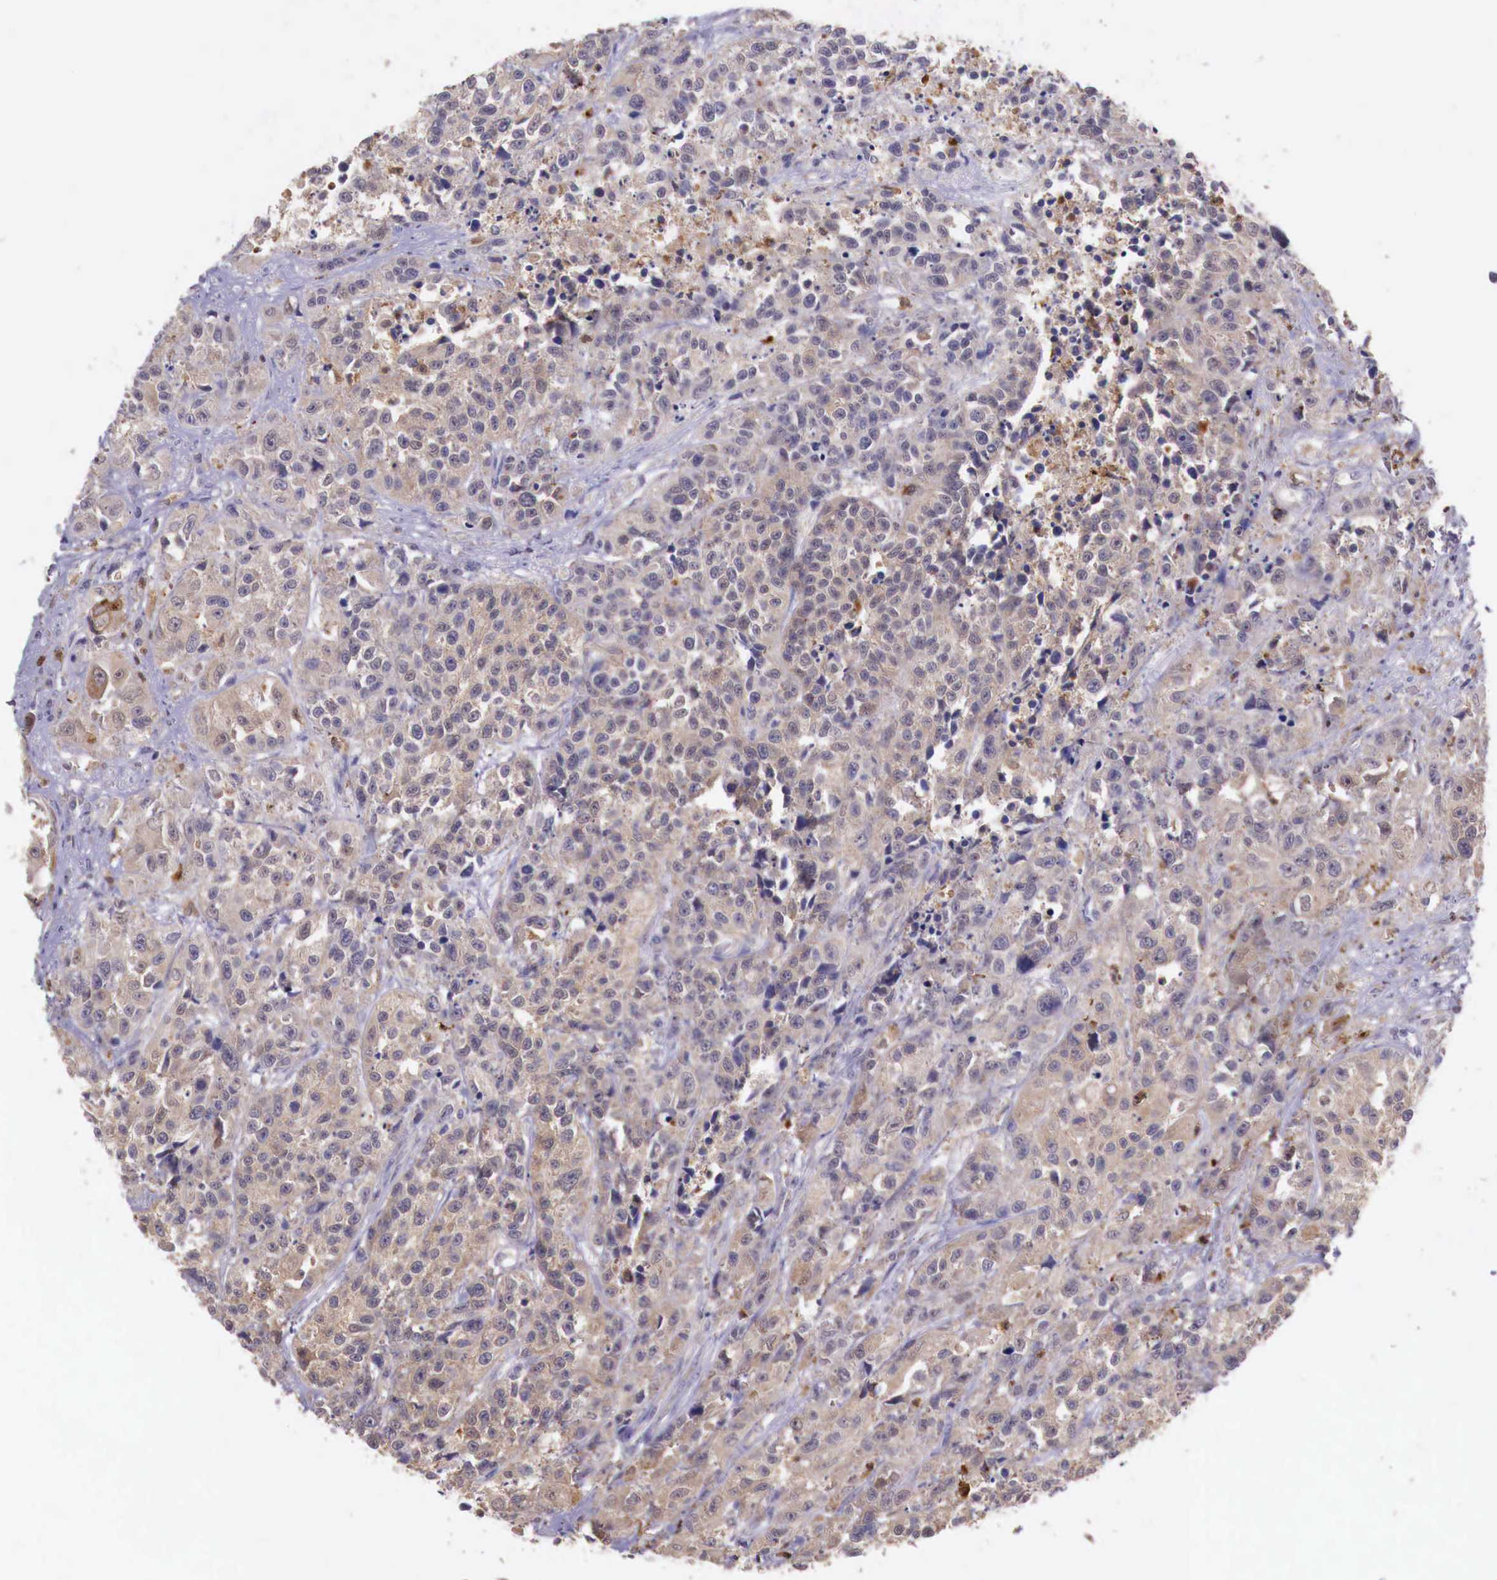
{"staining": {"intensity": "weak", "quantity": ">75%", "location": "cytoplasmic/membranous"}, "tissue": "urothelial cancer", "cell_type": "Tumor cells", "image_type": "cancer", "snomed": [{"axis": "morphology", "description": "Urothelial carcinoma, High grade"}, {"axis": "topography", "description": "Urinary bladder"}], "caption": "The histopathology image reveals staining of urothelial cancer, revealing weak cytoplasmic/membranous protein staining (brown color) within tumor cells.", "gene": "GAB2", "patient": {"sex": "female", "age": 81}}